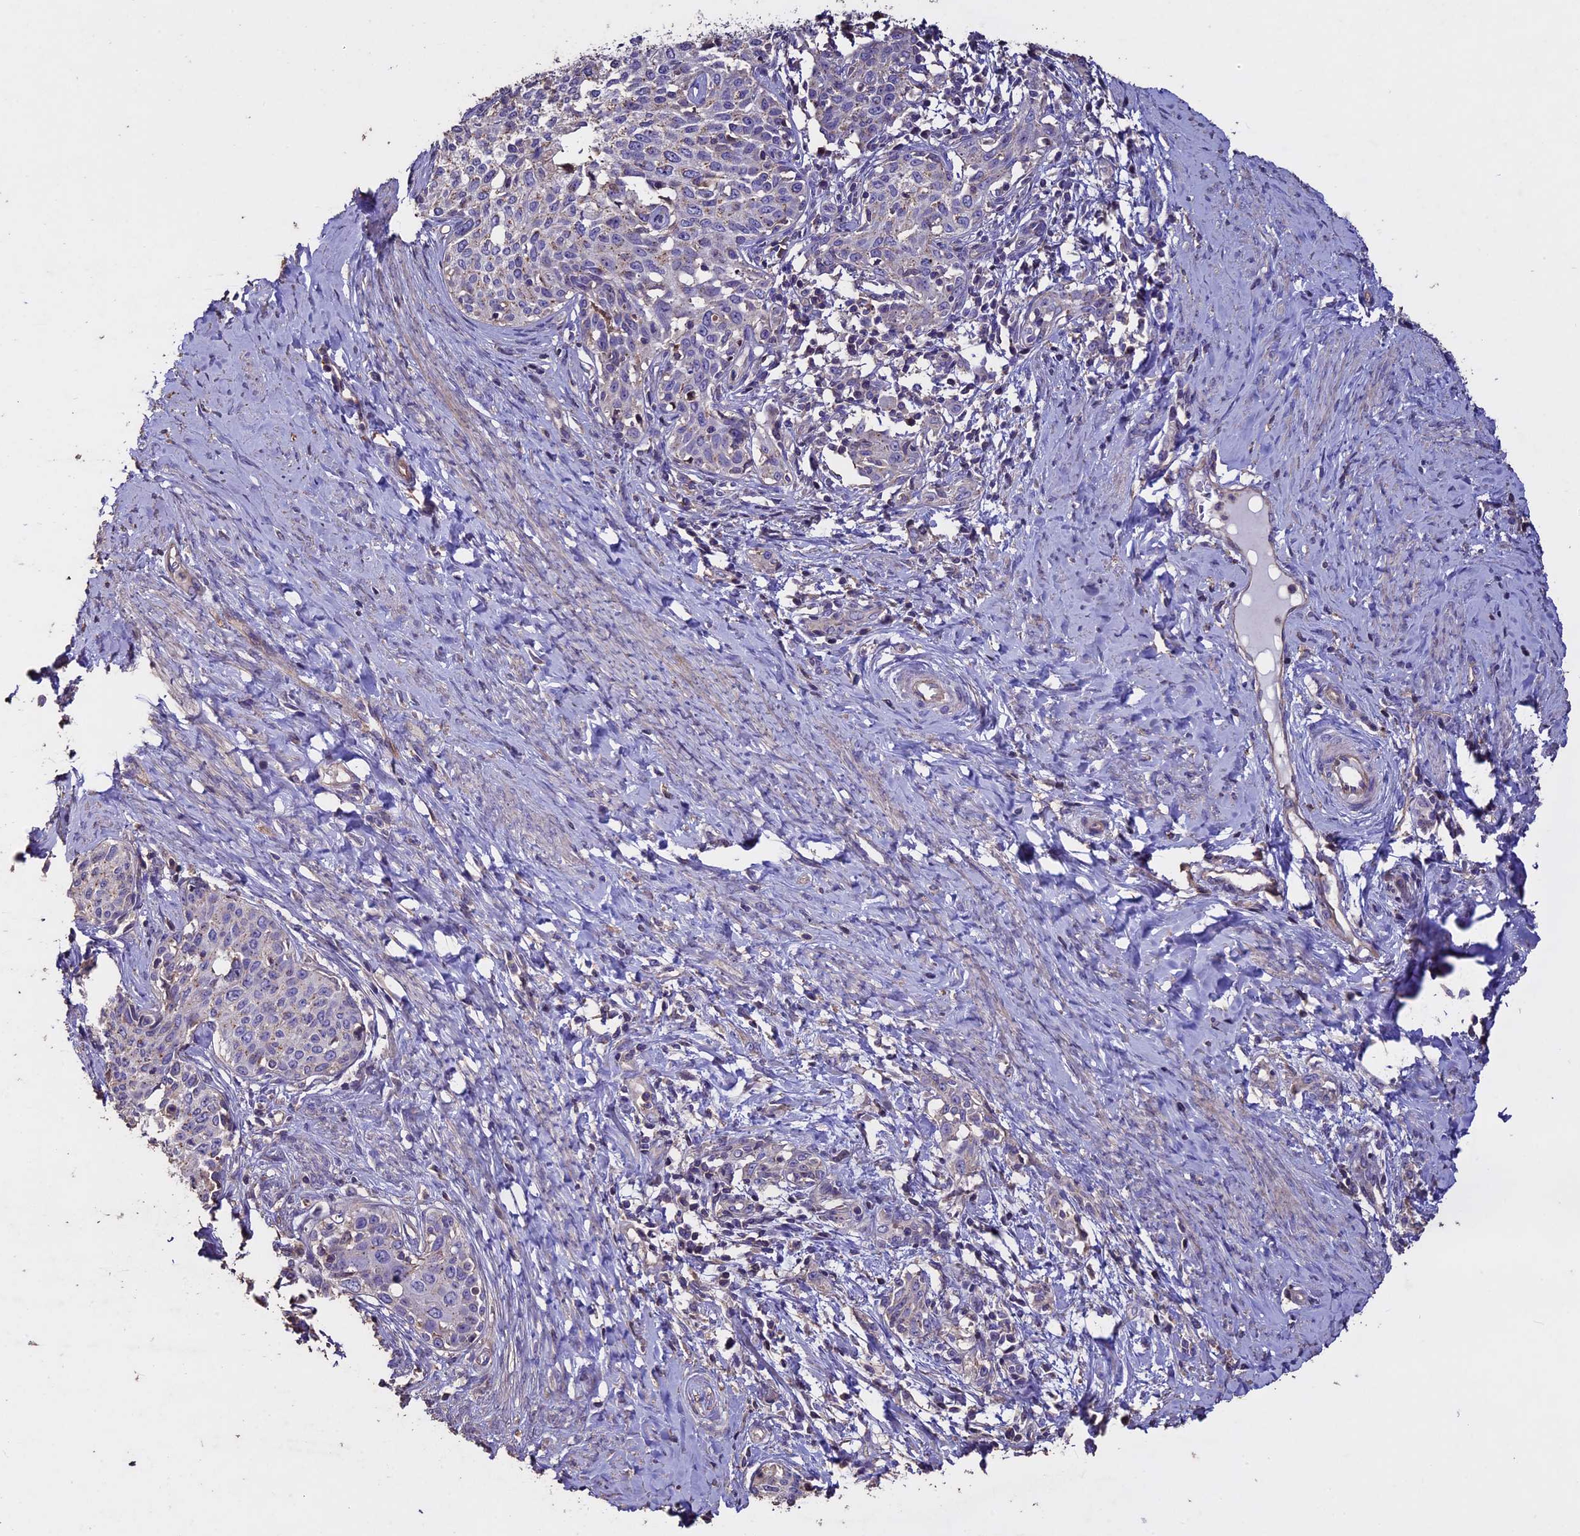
{"staining": {"intensity": "weak", "quantity": "<25%", "location": "cytoplasmic/membranous"}, "tissue": "cervical cancer", "cell_type": "Tumor cells", "image_type": "cancer", "snomed": [{"axis": "morphology", "description": "Squamous cell carcinoma, NOS"}, {"axis": "morphology", "description": "Adenocarcinoma, NOS"}, {"axis": "topography", "description": "Cervix"}], "caption": "The image shows no significant expression in tumor cells of cervical cancer.", "gene": "USB1", "patient": {"sex": "female", "age": 52}}